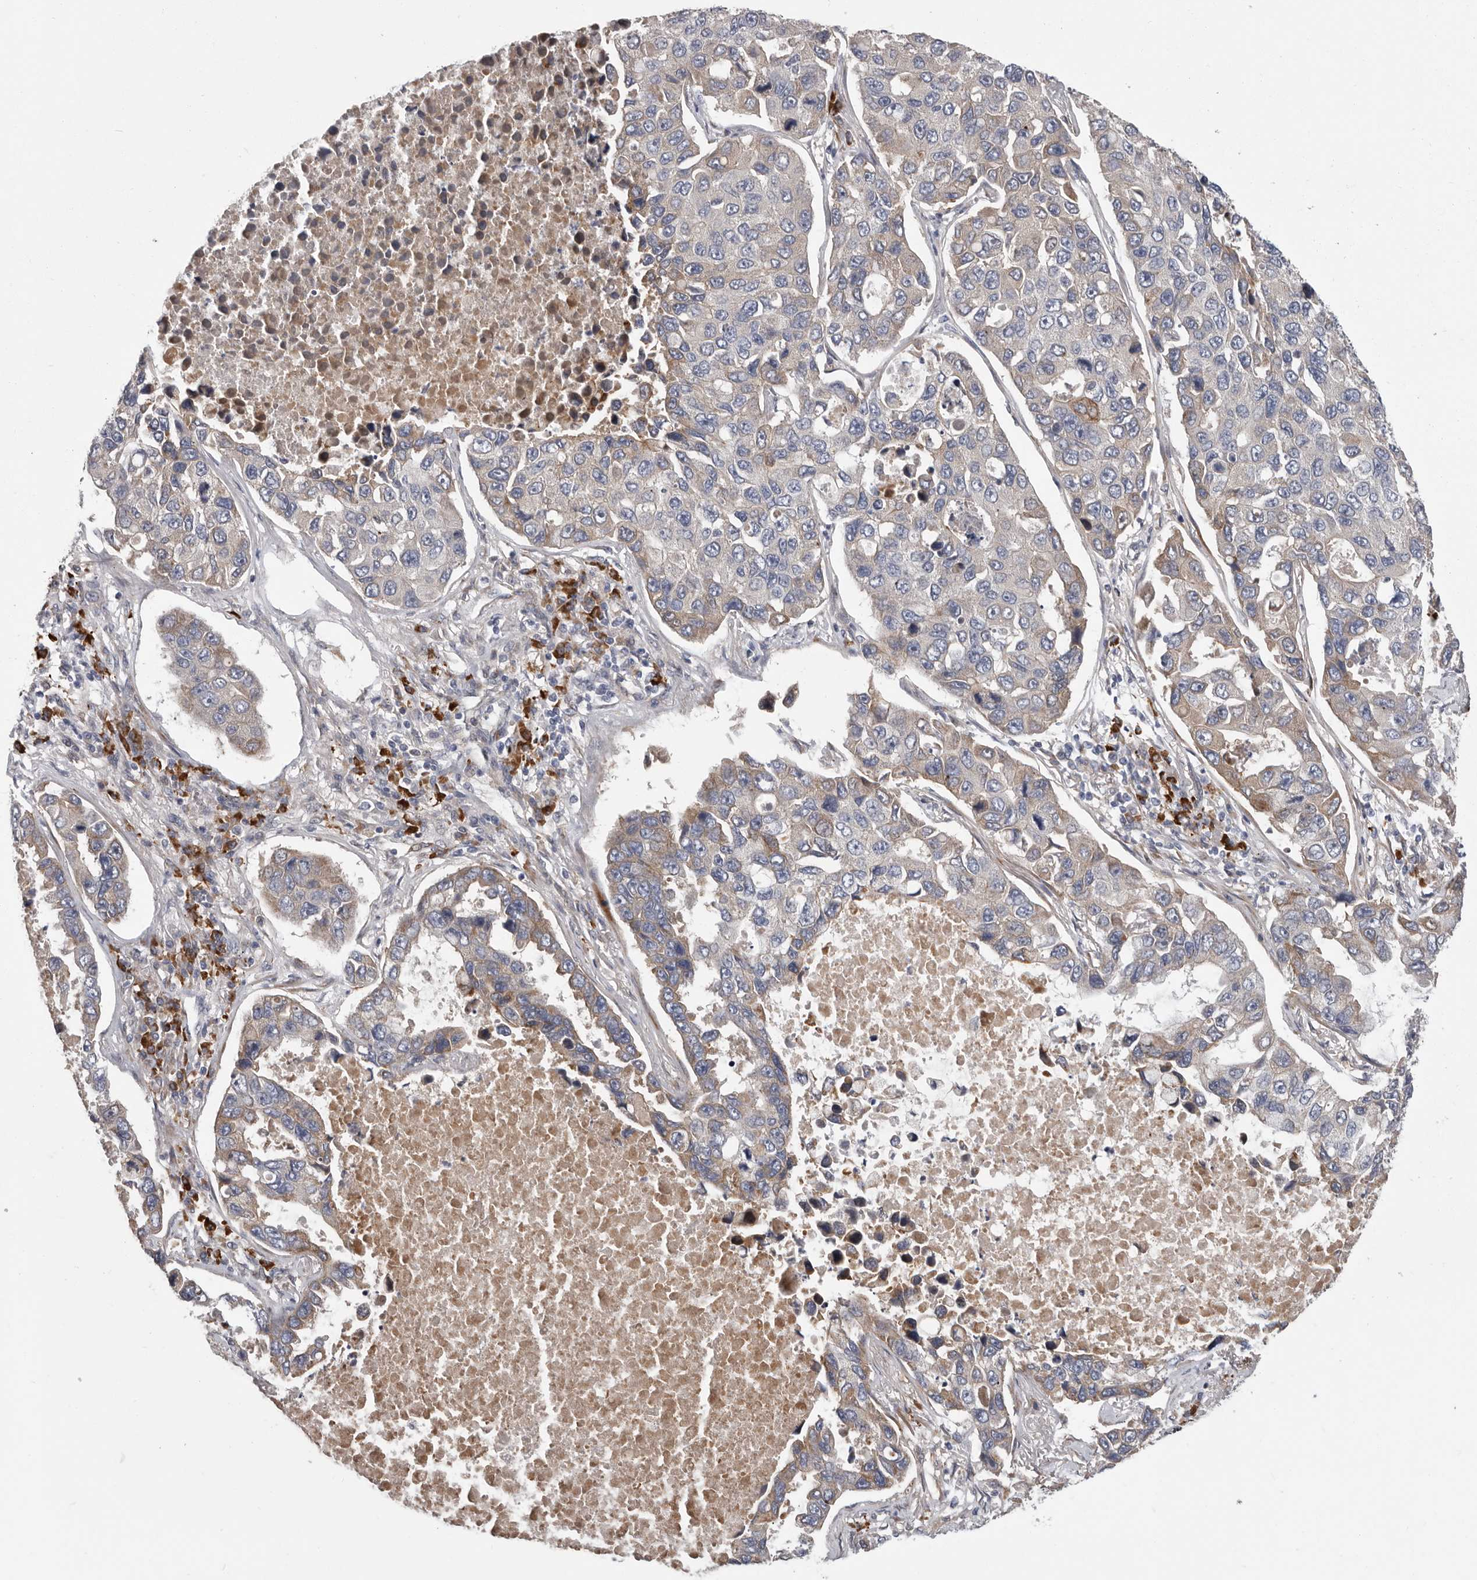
{"staining": {"intensity": "moderate", "quantity": "25%-75%", "location": "cytoplasmic/membranous"}, "tissue": "lung cancer", "cell_type": "Tumor cells", "image_type": "cancer", "snomed": [{"axis": "morphology", "description": "Adenocarcinoma, NOS"}, {"axis": "topography", "description": "Lung"}], "caption": "Moderate cytoplasmic/membranous expression for a protein is seen in about 25%-75% of tumor cells of lung cancer (adenocarcinoma) using immunohistochemistry.", "gene": "ATXN3L", "patient": {"sex": "male", "age": 64}}